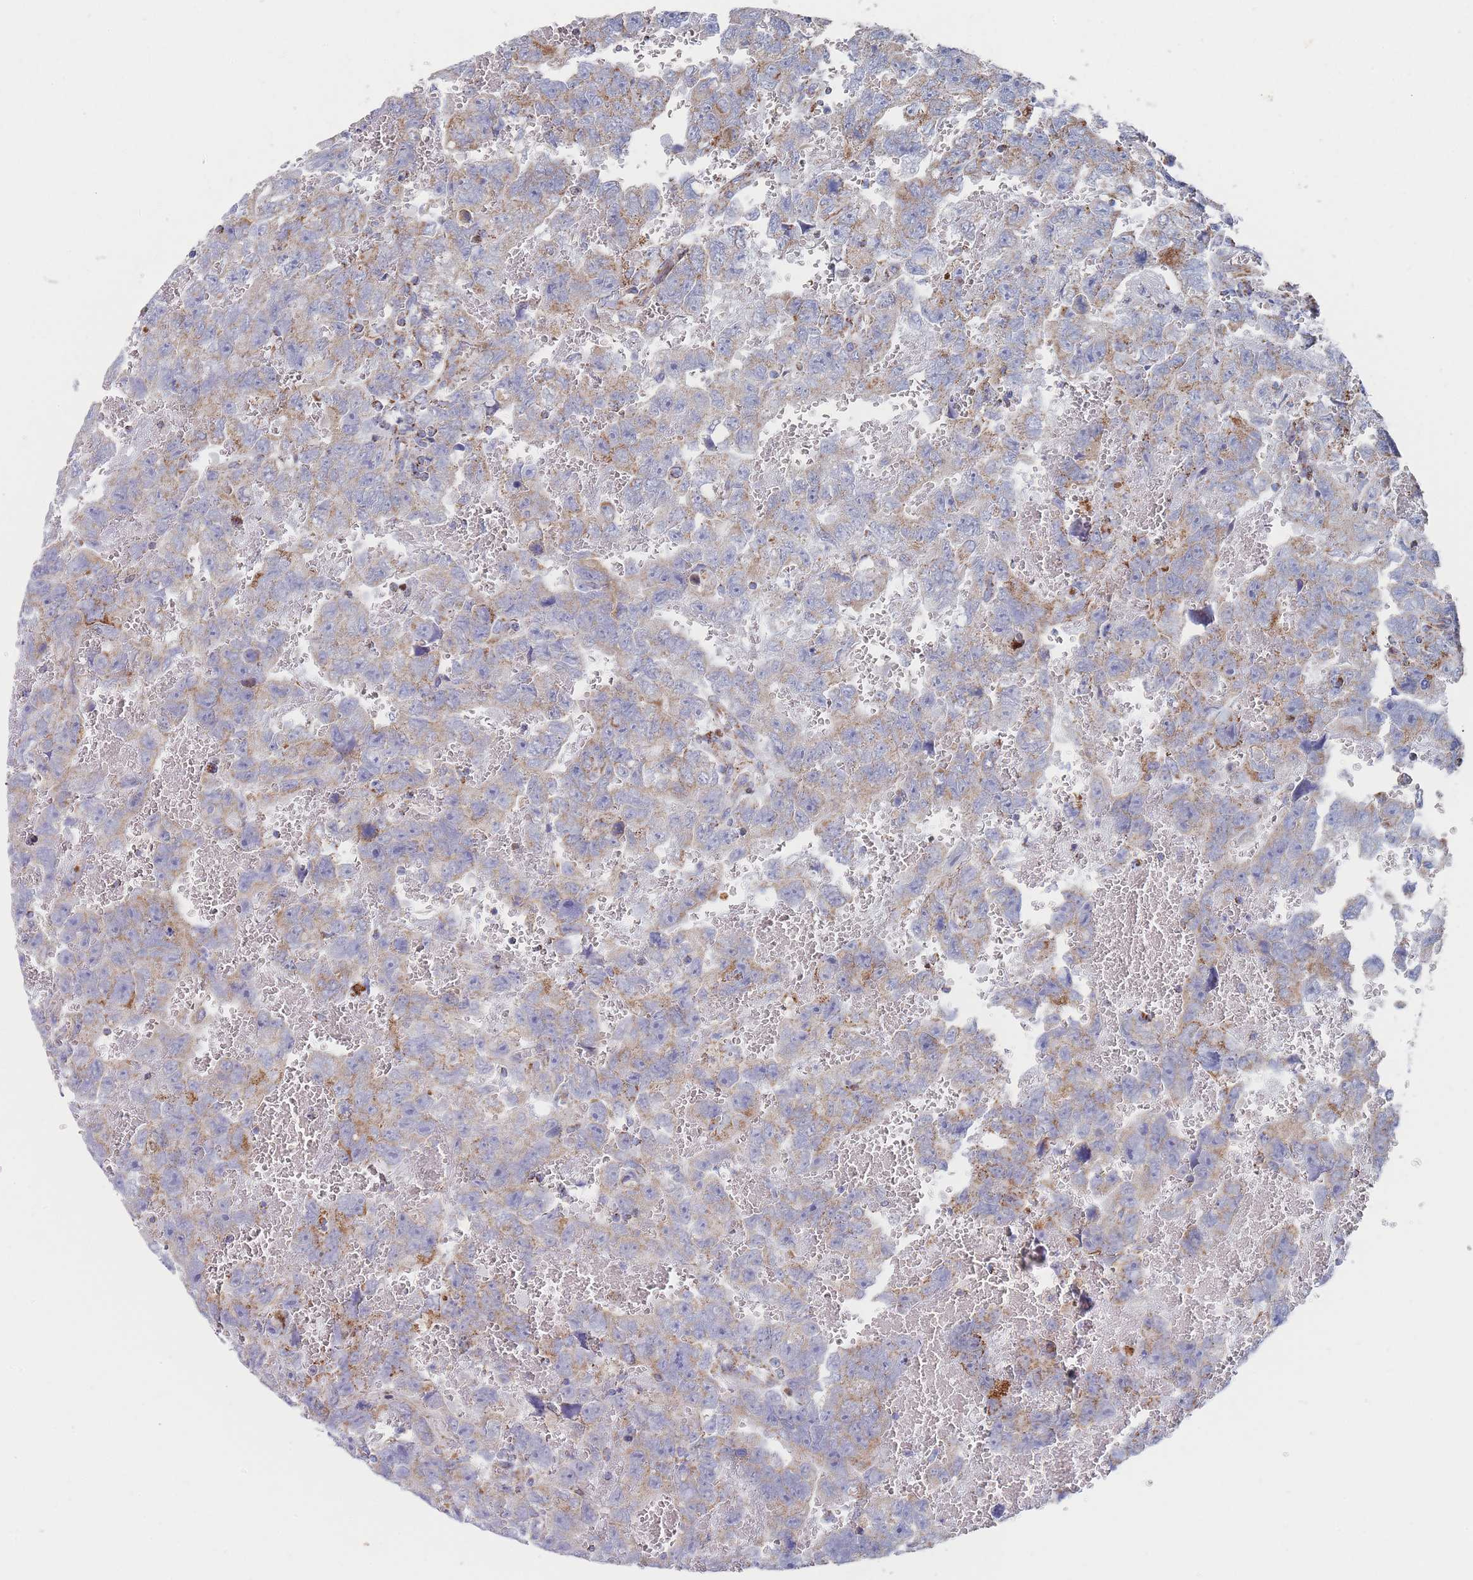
{"staining": {"intensity": "moderate", "quantity": "25%-75%", "location": "cytoplasmic/membranous"}, "tissue": "testis cancer", "cell_type": "Tumor cells", "image_type": "cancer", "snomed": [{"axis": "morphology", "description": "Carcinoma, Embryonal, NOS"}, {"axis": "topography", "description": "Testis"}], "caption": "Brown immunohistochemical staining in testis cancer (embryonal carcinoma) exhibits moderate cytoplasmic/membranous staining in about 25%-75% of tumor cells.", "gene": "IKZF4", "patient": {"sex": "male", "age": 45}}